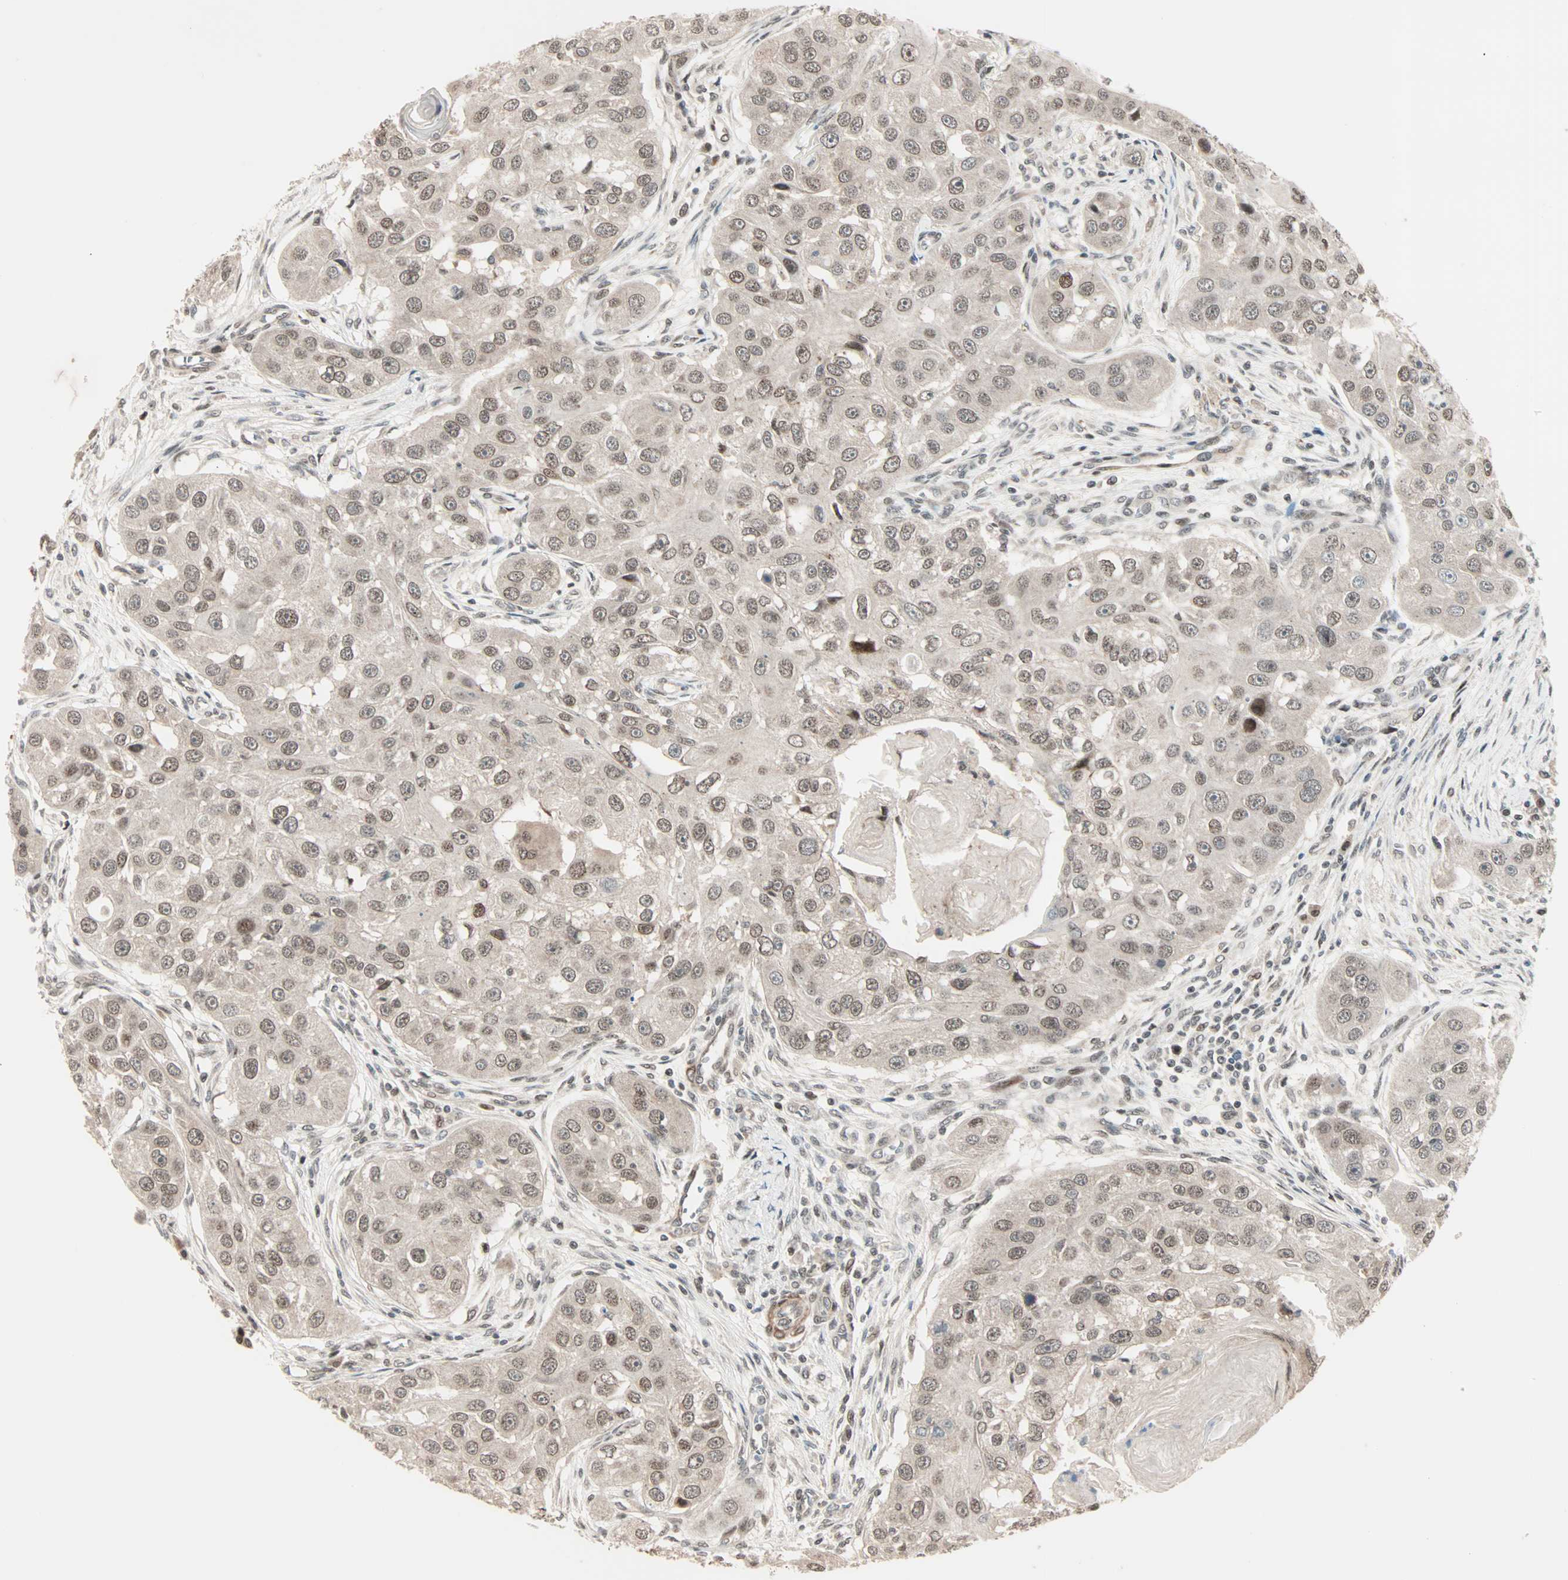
{"staining": {"intensity": "weak", "quantity": "25%-75%", "location": "nuclear"}, "tissue": "head and neck cancer", "cell_type": "Tumor cells", "image_type": "cancer", "snomed": [{"axis": "morphology", "description": "Normal tissue, NOS"}, {"axis": "morphology", "description": "Squamous cell carcinoma, NOS"}, {"axis": "topography", "description": "Skeletal muscle"}, {"axis": "topography", "description": "Head-Neck"}], "caption": "About 25%-75% of tumor cells in head and neck squamous cell carcinoma show weak nuclear protein staining as visualized by brown immunohistochemical staining.", "gene": "CBX4", "patient": {"sex": "male", "age": 51}}